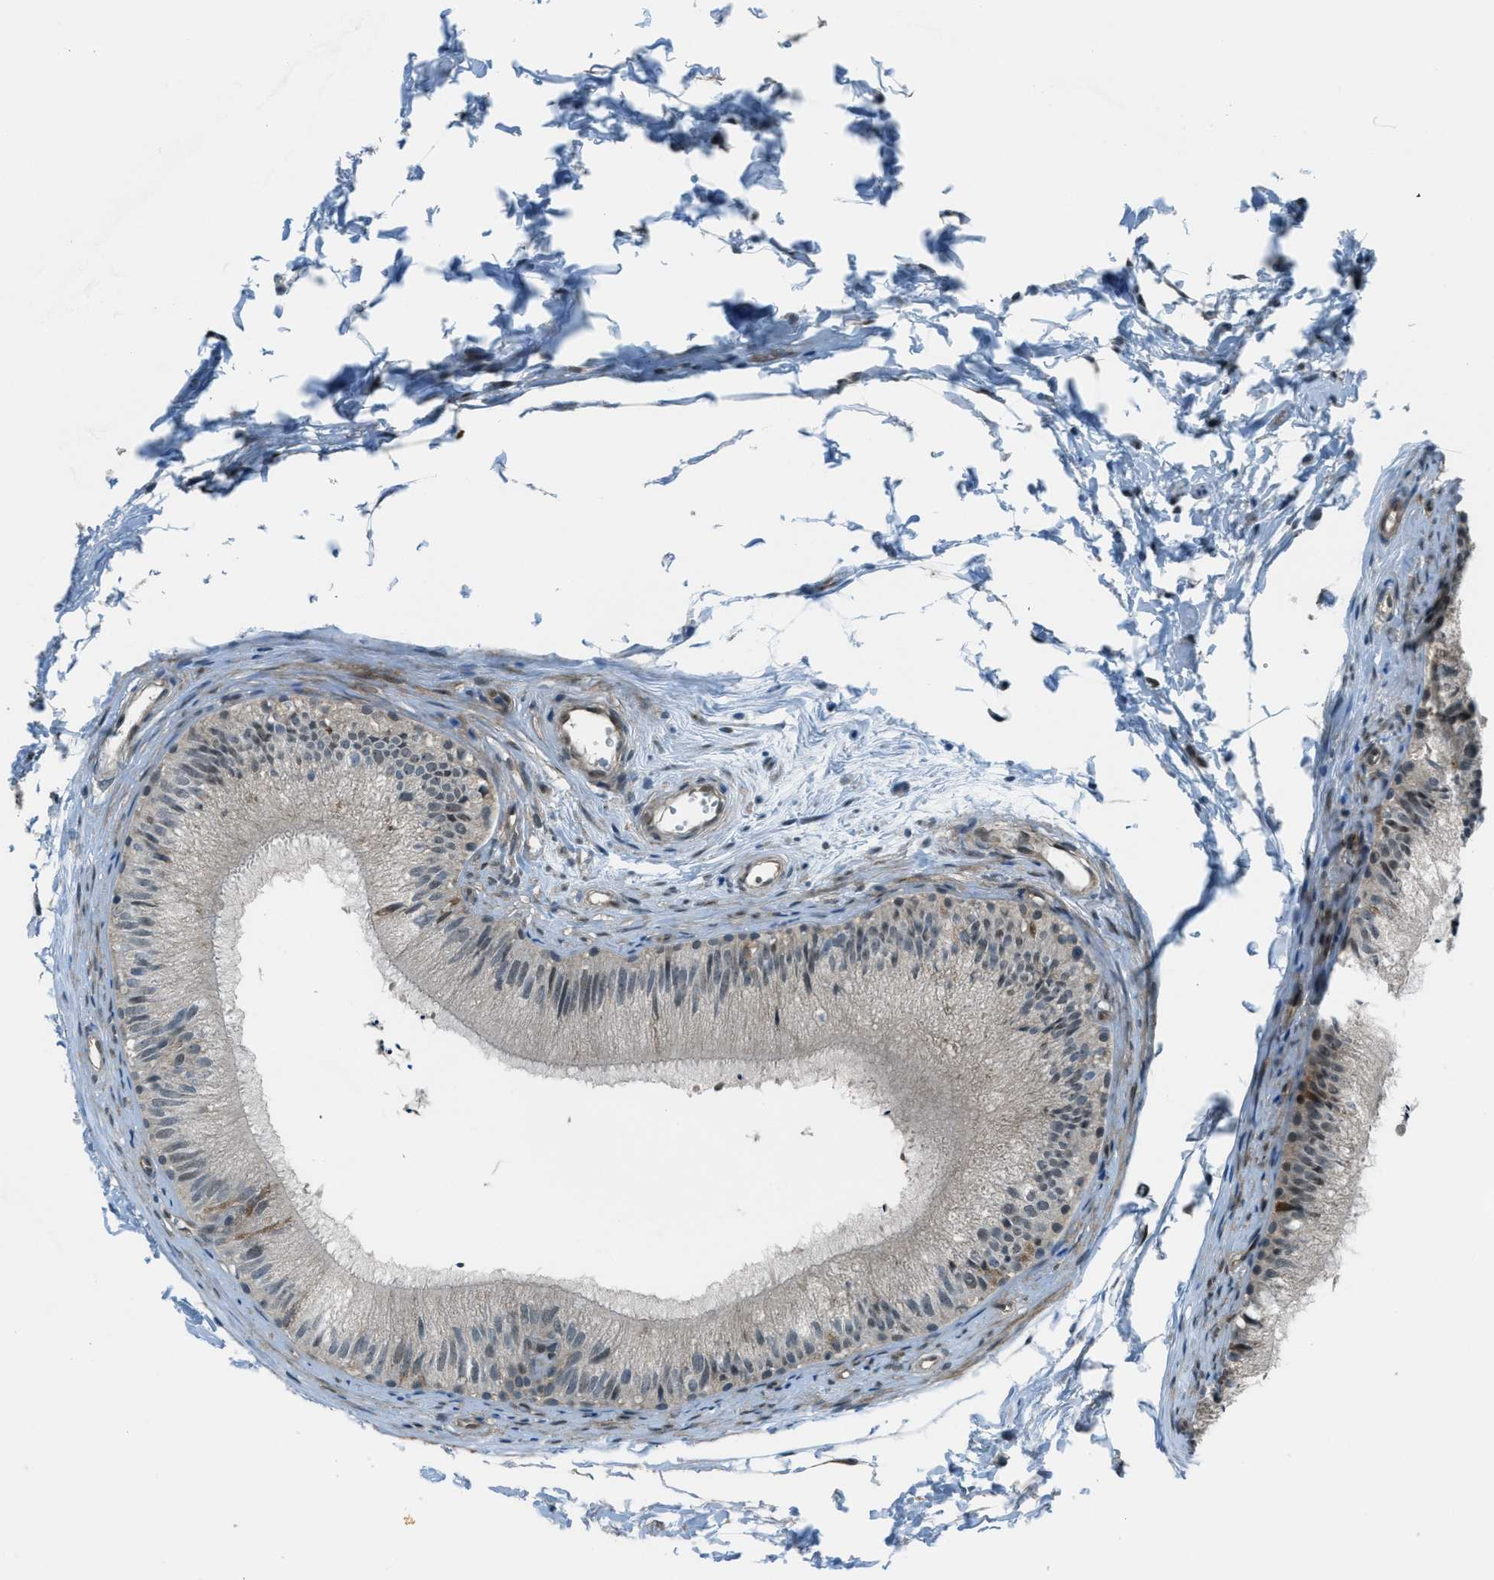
{"staining": {"intensity": "weak", "quantity": "<25%", "location": "cytoplasmic/membranous,nuclear"}, "tissue": "epididymis", "cell_type": "Glandular cells", "image_type": "normal", "snomed": [{"axis": "morphology", "description": "Normal tissue, NOS"}, {"axis": "topography", "description": "Epididymis"}], "caption": "Immunohistochemistry histopathology image of normal epididymis: human epididymis stained with DAB (3,3'-diaminobenzidine) displays no significant protein staining in glandular cells.", "gene": "NPEPL1", "patient": {"sex": "male", "age": 56}}